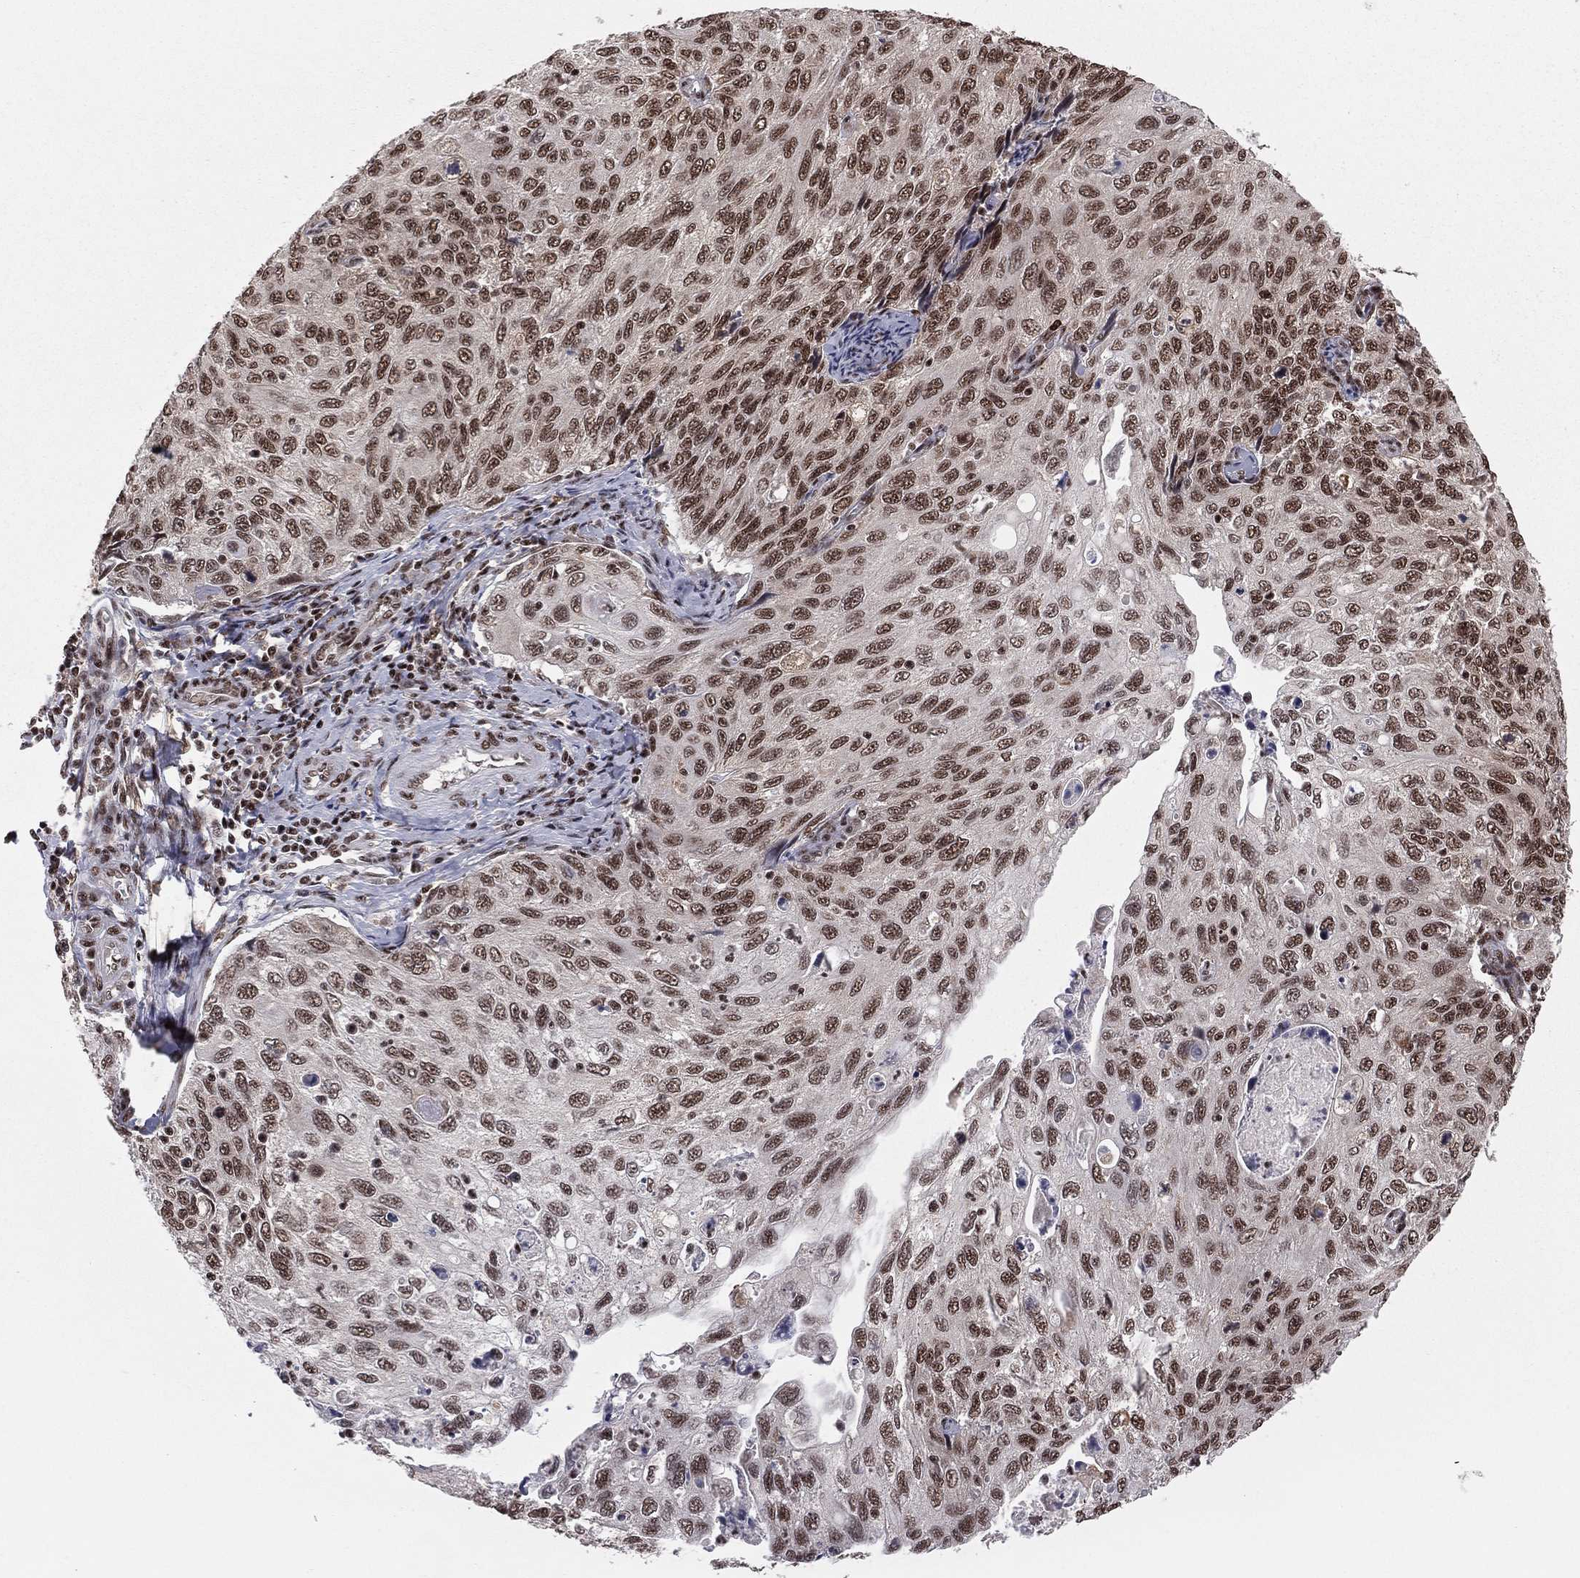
{"staining": {"intensity": "strong", "quantity": "25%-75%", "location": "nuclear"}, "tissue": "cervical cancer", "cell_type": "Tumor cells", "image_type": "cancer", "snomed": [{"axis": "morphology", "description": "Squamous cell carcinoma, NOS"}, {"axis": "topography", "description": "Cervix"}], "caption": "Human squamous cell carcinoma (cervical) stained with a protein marker demonstrates strong staining in tumor cells.", "gene": "NFYB", "patient": {"sex": "female", "age": 70}}